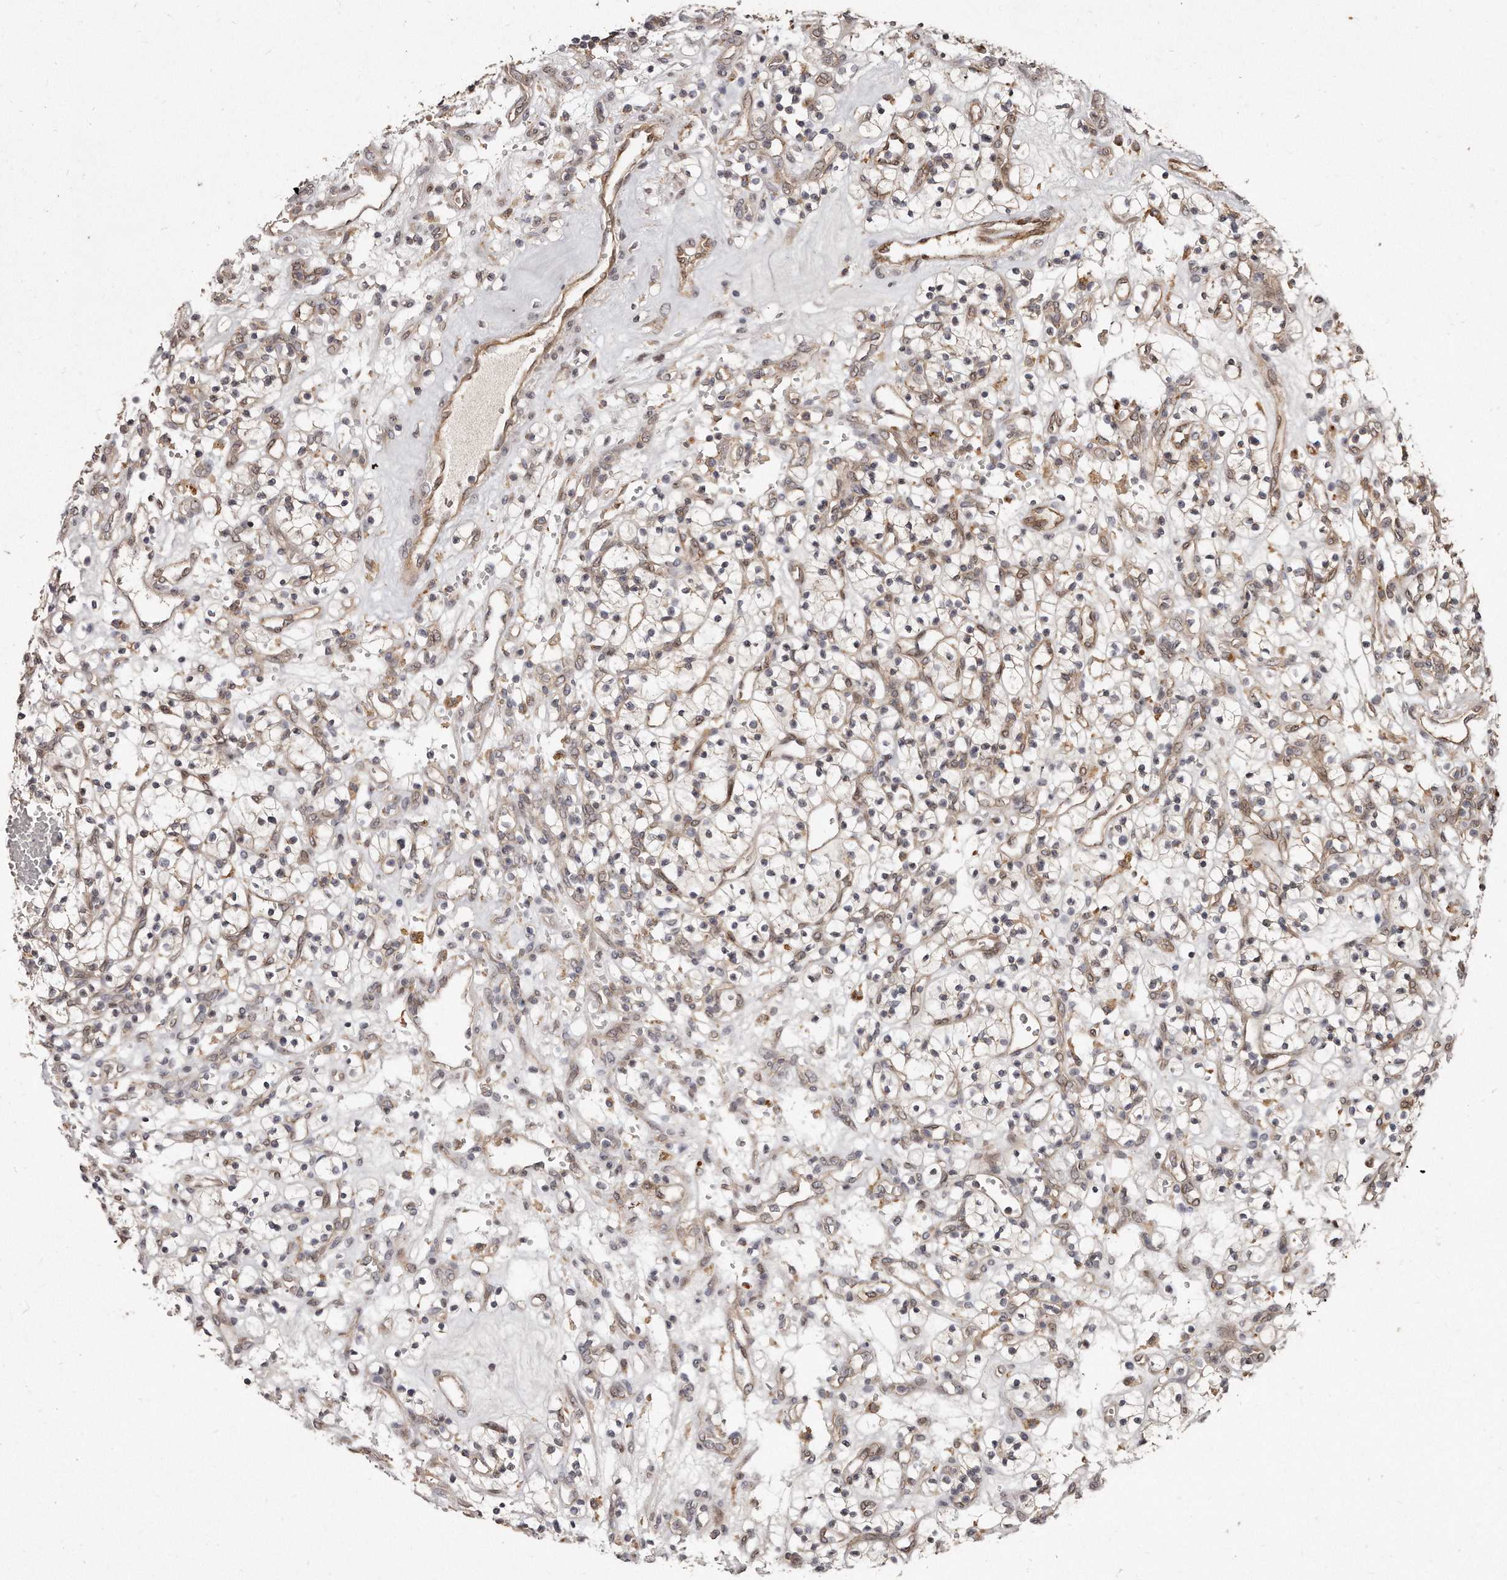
{"staining": {"intensity": "moderate", "quantity": "25%-75%", "location": "cytoplasmic/membranous"}, "tissue": "renal cancer", "cell_type": "Tumor cells", "image_type": "cancer", "snomed": [{"axis": "morphology", "description": "Adenocarcinoma, NOS"}, {"axis": "topography", "description": "Kidney"}], "caption": "A high-resolution image shows IHC staining of adenocarcinoma (renal), which exhibits moderate cytoplasmic/membranous staining in approximately 25%-75% of tumor cells.", "gene": "HASPIN", "patient": {"sex": "female", "age": 57}}